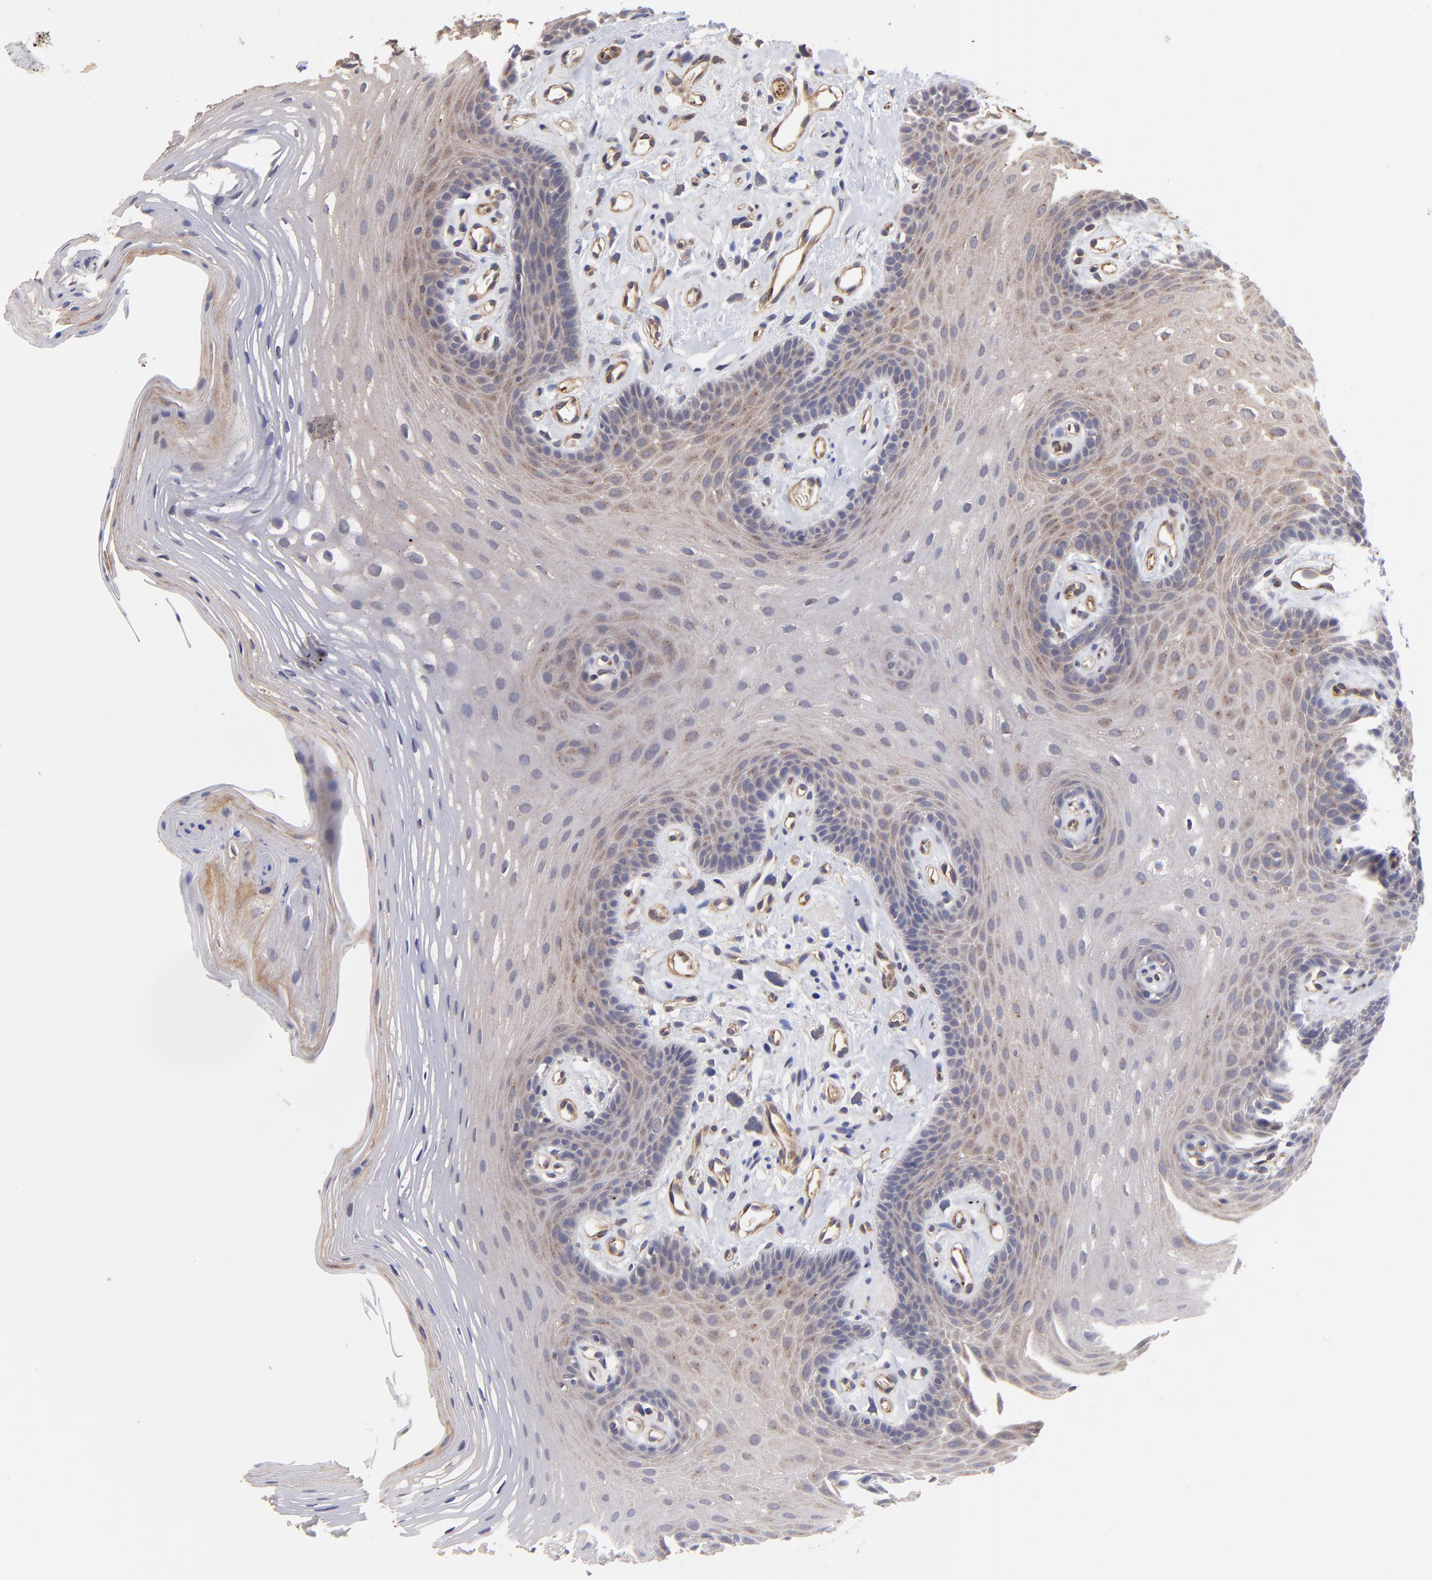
{"staining": {"intensity": "moderate", "quantity": "25%-75%", "location": "cytoplasmic/membranous"}, "tissue": "oral mucosa", "cell_type": "Squamous epithelial cells", "image_type": "normal", "snomed": [{"axis": "morphology", "description": "Normal tissue, NOS"}, {"axis": "topography", "description": "Oral tissue"}], "caption": "A brown stain shows moderate cytoplasmic/membranous positivity of a protein in squamous epithelial cells of benign oral mucosa.", "gene": "ASB7", "patient": {"sex": "male", "age": 62}}